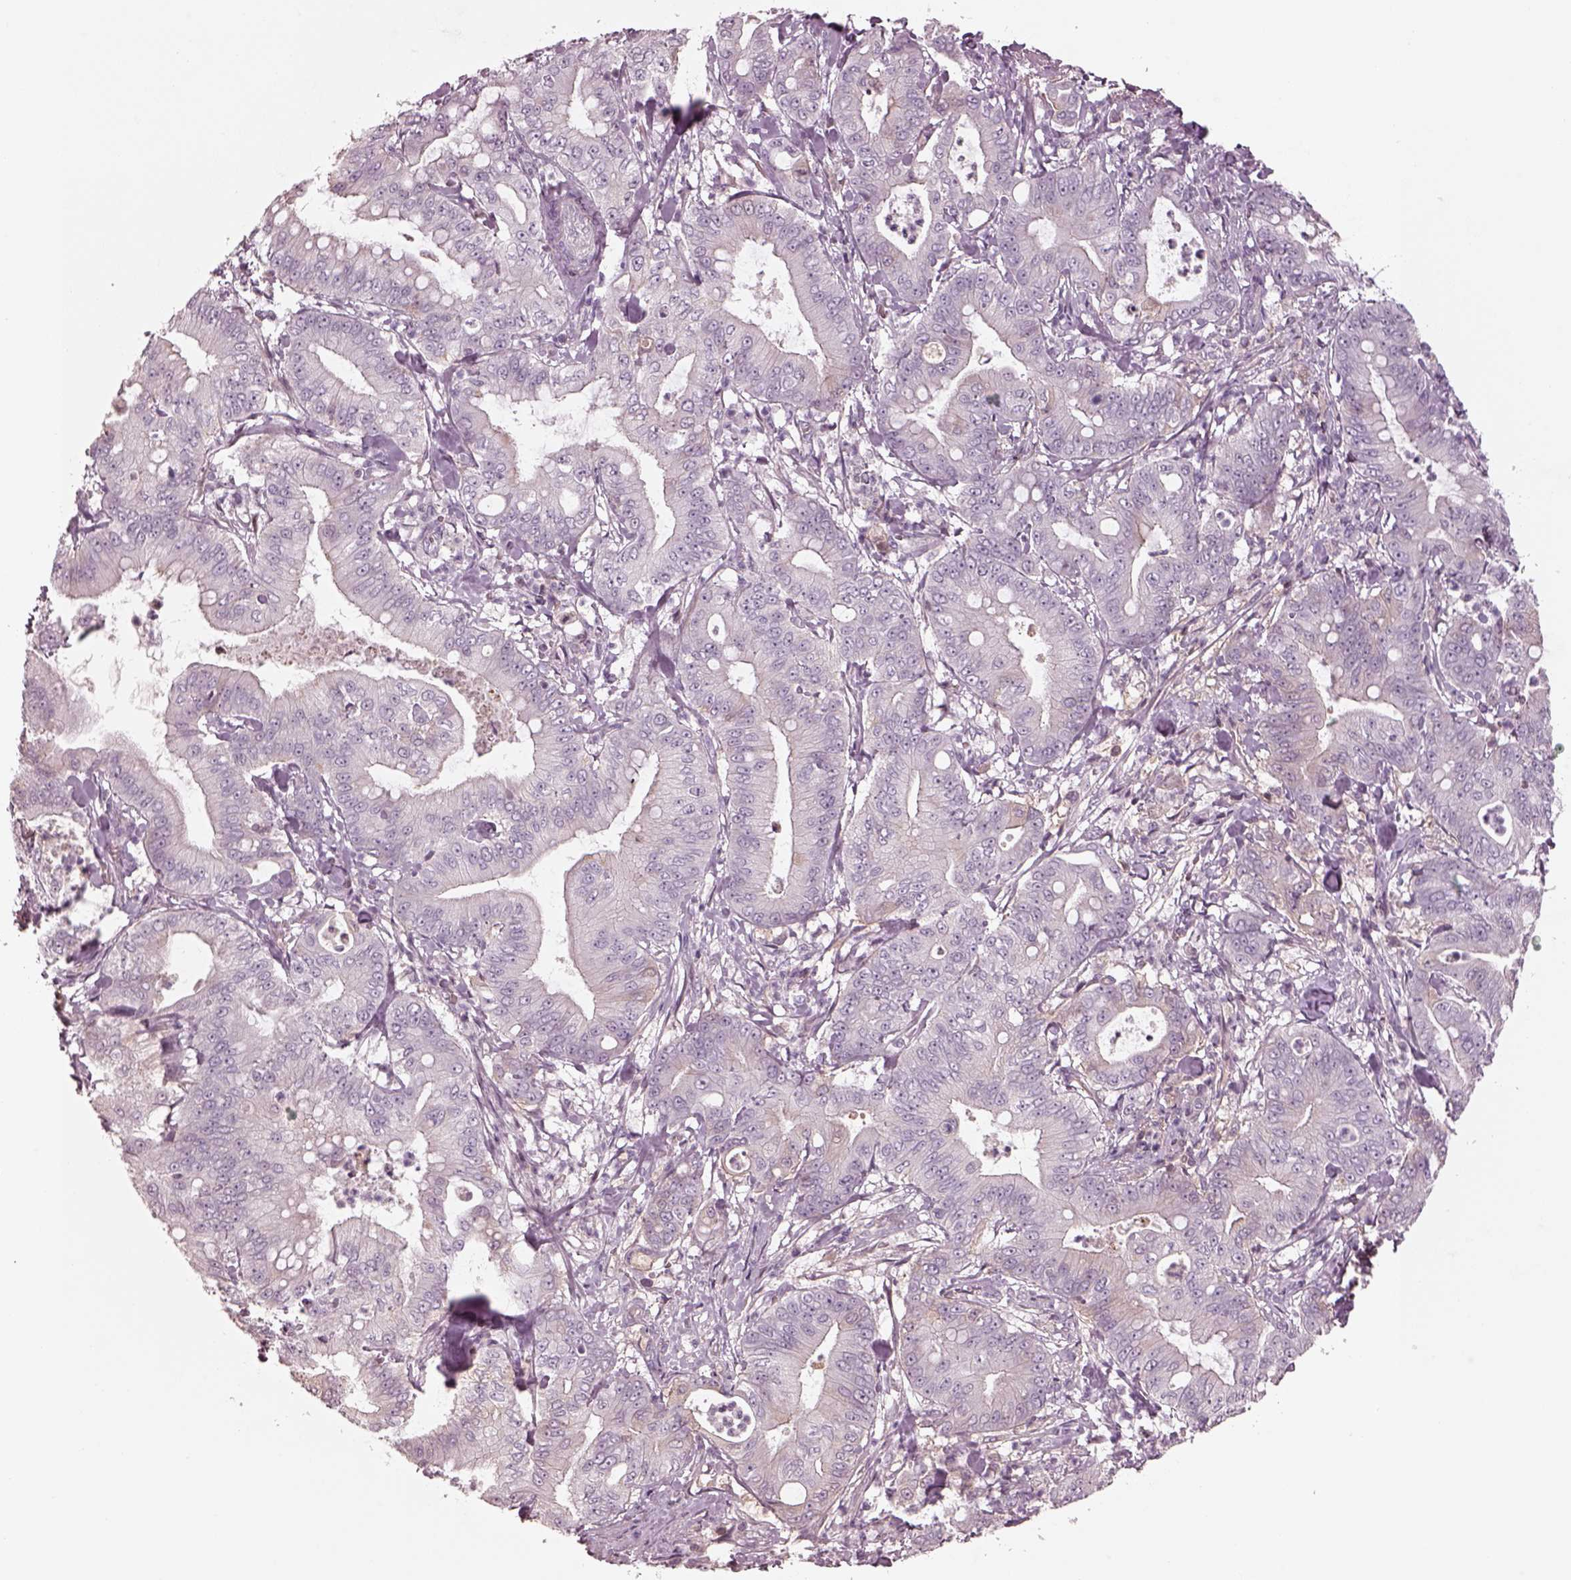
{"staining": {"intensity": "negative", "quantity": "none", "location": "none"}, "tissue": "pancreatic cancer", "cell_type": "Tumor cells", "image_type": "cancer", "snomed": [{"axis": "morphology", "description": "Adenocarcinoma, NOS"}, {"axis": "topography", "description": "Pancreas"}], "caption": "Pancreatic adenocarcinoma was stained to show a protein in brown. There is no significant positivity in tumor cells. Brightfield microscopy of immunohistochemistry stained with DAB (3,3'-diaminobenzidine) (brown) and hematoxylin (blue), captured at high magnification.", "gene": "TLX3", "patient": {"sex": "male", "age": 71}}